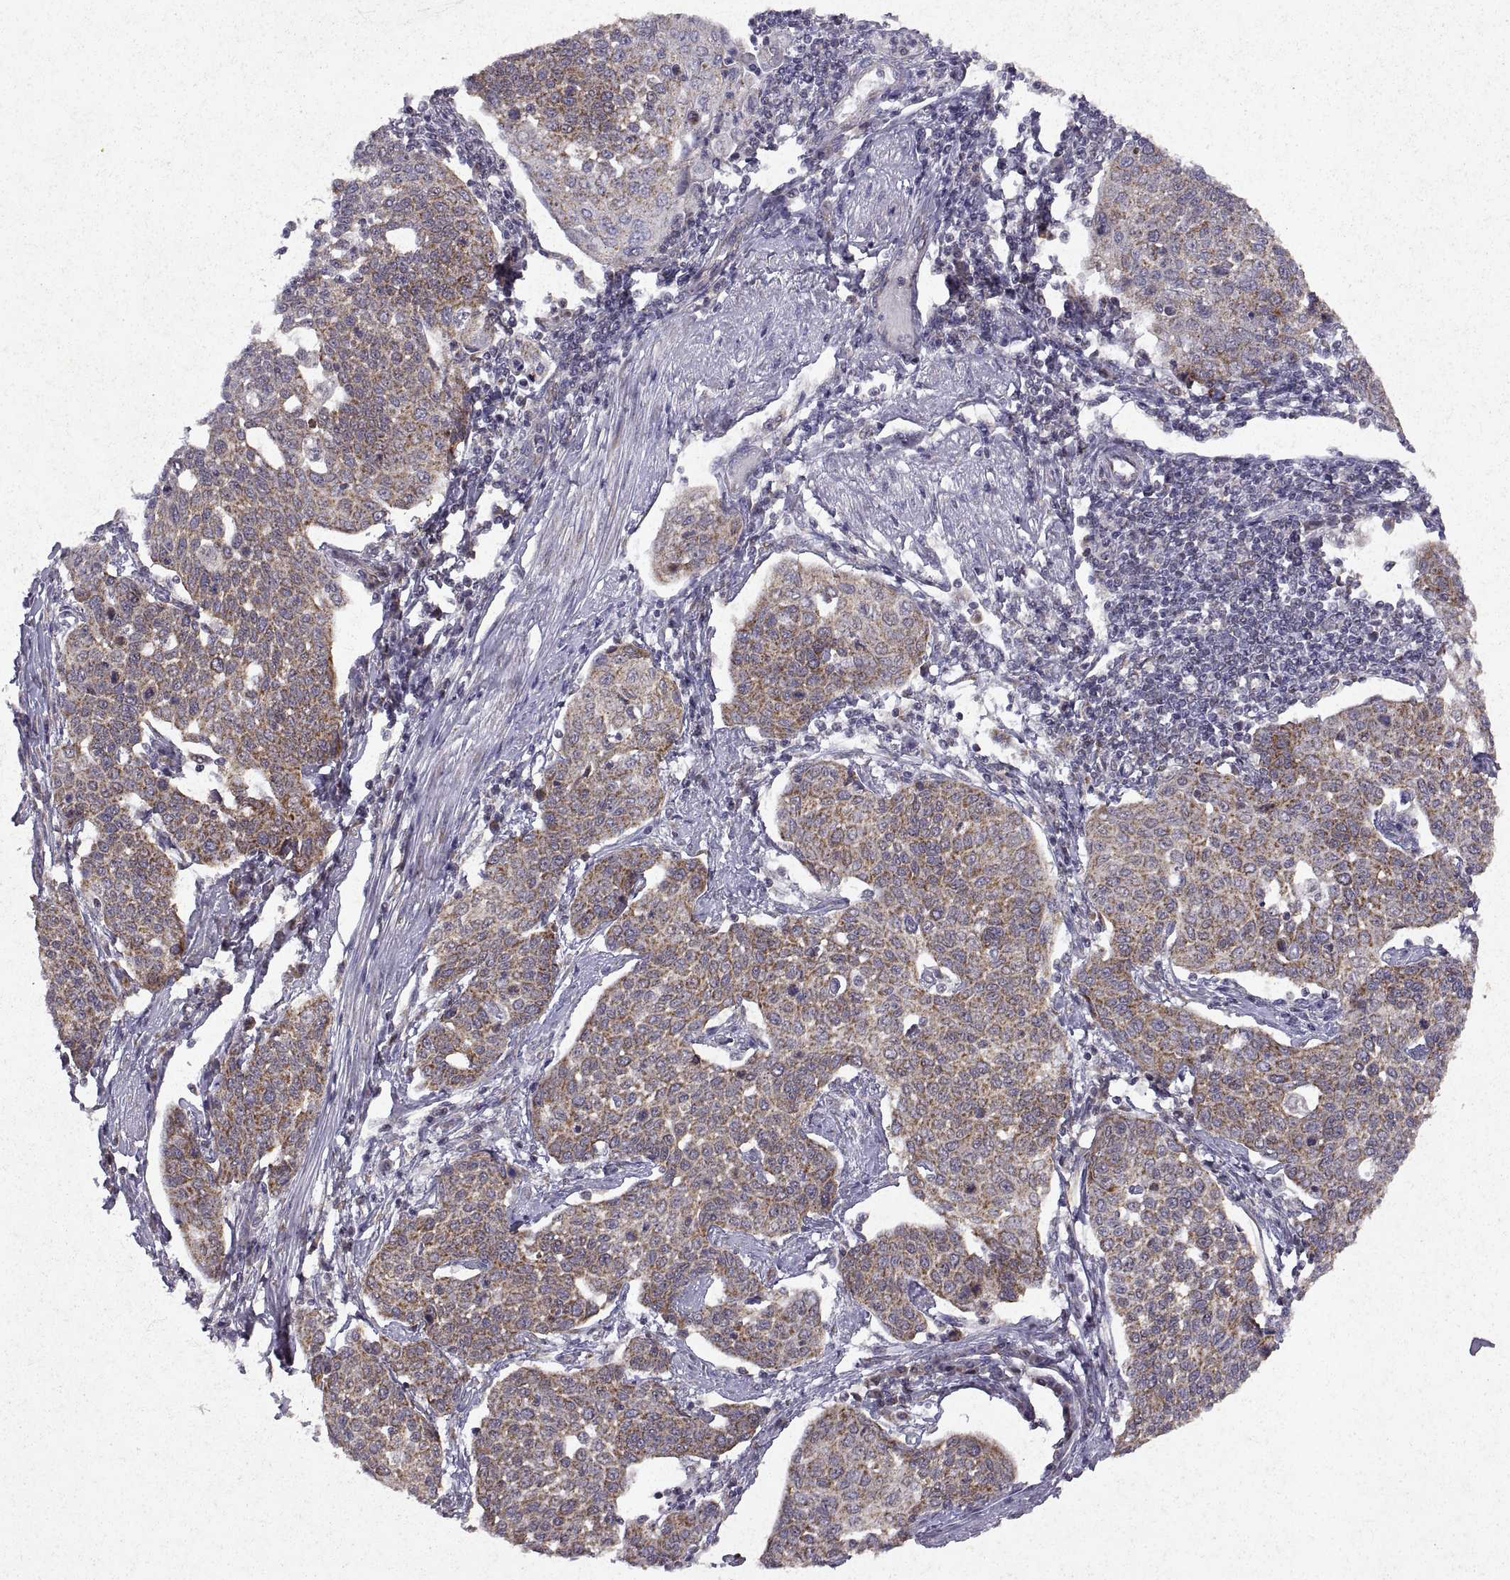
{"staining": {"intensity": "weak", "quantity": ">75%", "location": "cytoplasmic/membranous"}, "tissue": "cervical cancer", "cell_type": "Tumor cells", "image_type": "cancer", "snomed": [{"axis": "morphology", "description": "Squamous cell carcinoma, NOS"}, {"axis": "topography", "description": "Cervix"}], "caption": "Protein expression analysis of cervical squamous cell carcinoma shows weak cytoplasmic/membranous expression in about >75% of tumor cells. (IHC, brightfield microscopy, high magnification).", "gene": "MANBAL", "patient": {"sex": "female", "age": 34}}